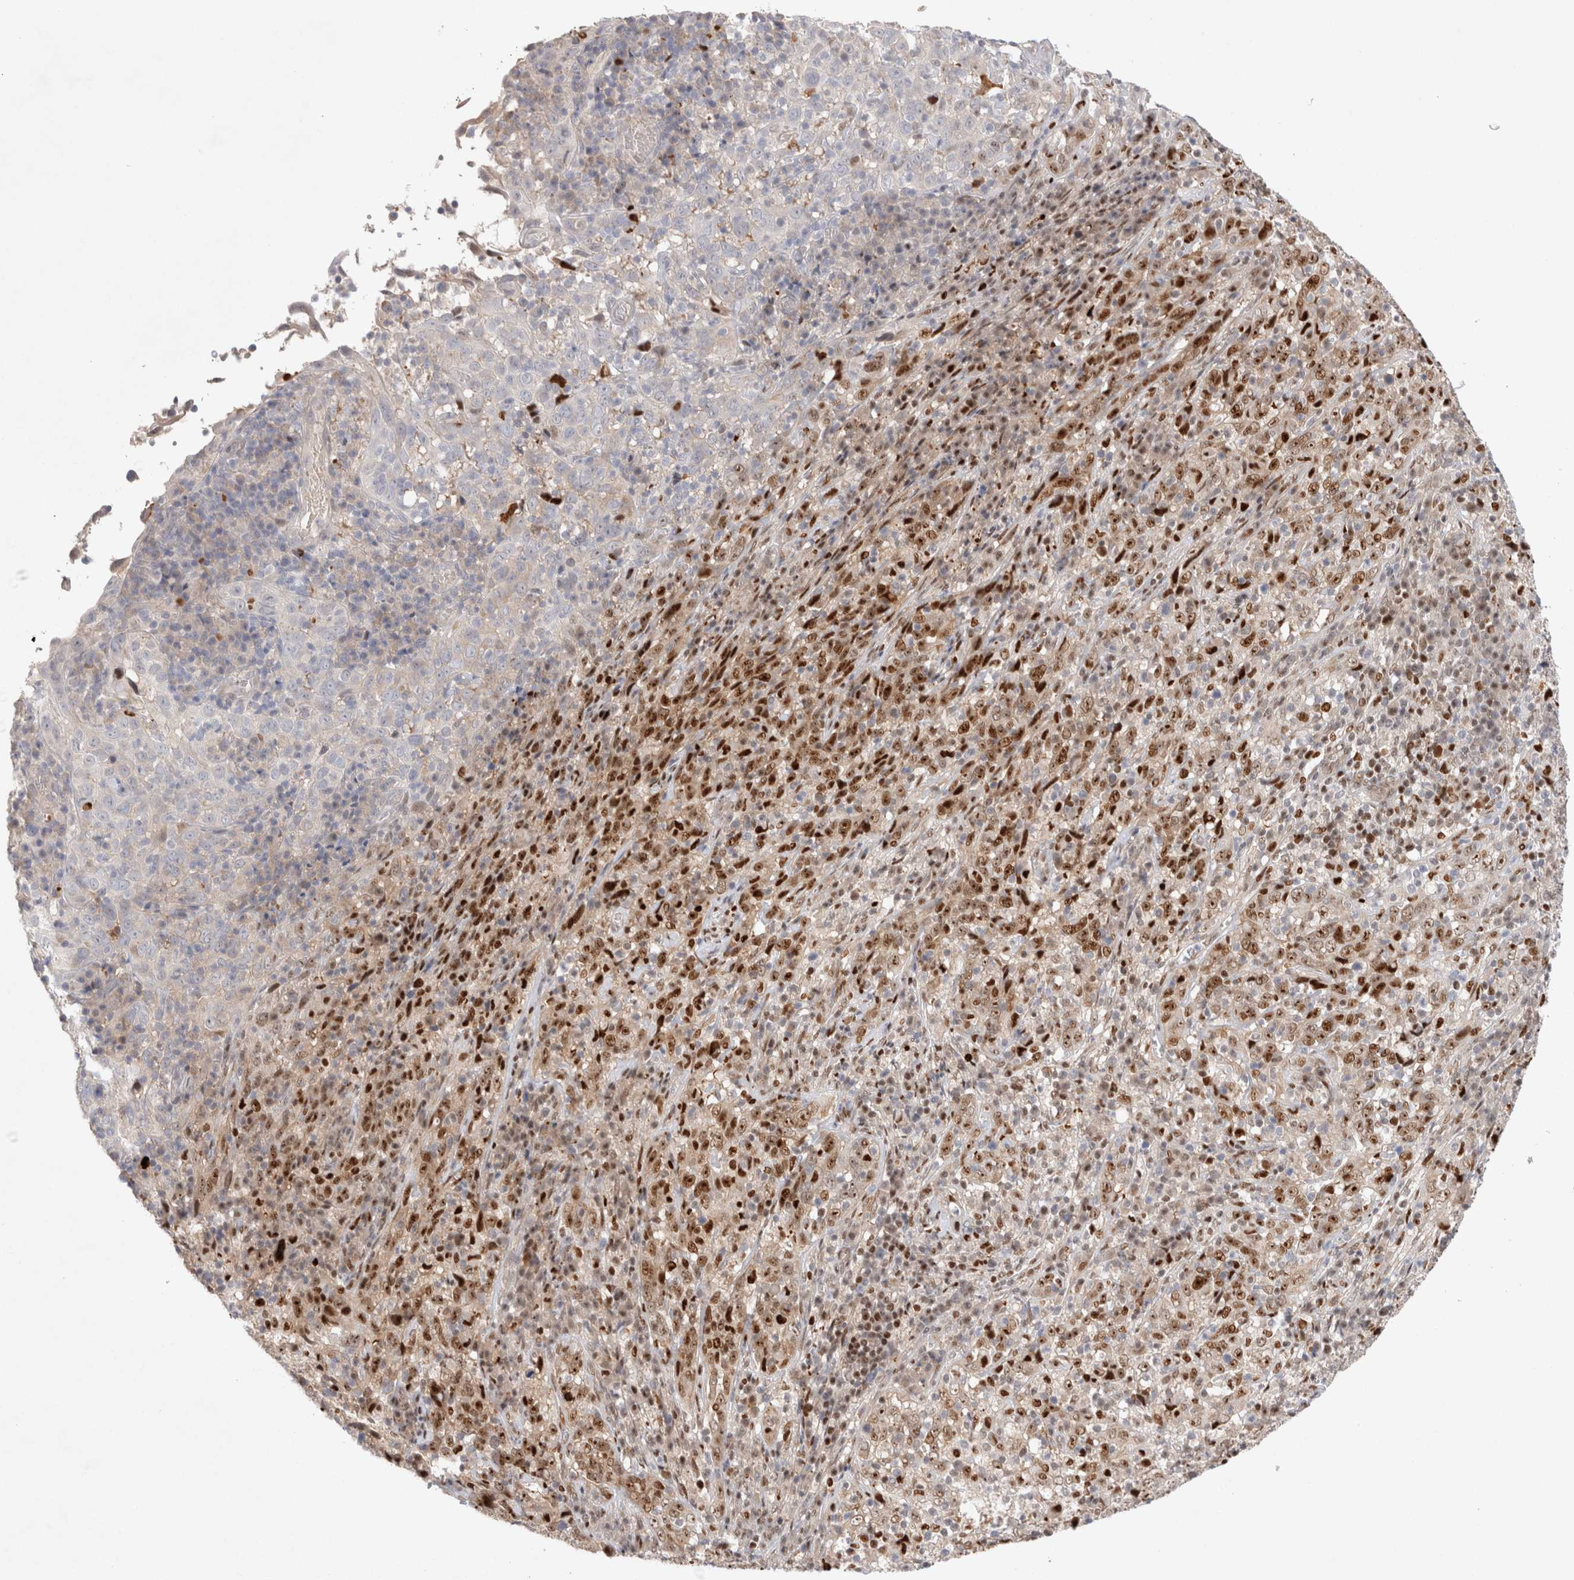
{"staining": {"intensity": "moderate", "quantity": ">75%", "location": "nuclear"}, "tissue": "cervical cancer", "cell_type": "Tumor cells", "image_type": "cancer", "snomed": [{"axis": "morphology", "description": "Squamous cell carcinoma, NOS"}, {"axis": "topography", "description": "Cervix"}], "caption": "Squamous cell carcinoma (cervical) stained with IHC reveals moderate nuclear expression in about >75% of tumor cells.", "gene": "TCF4", "patient": {"sex": "female", "age": 46}}